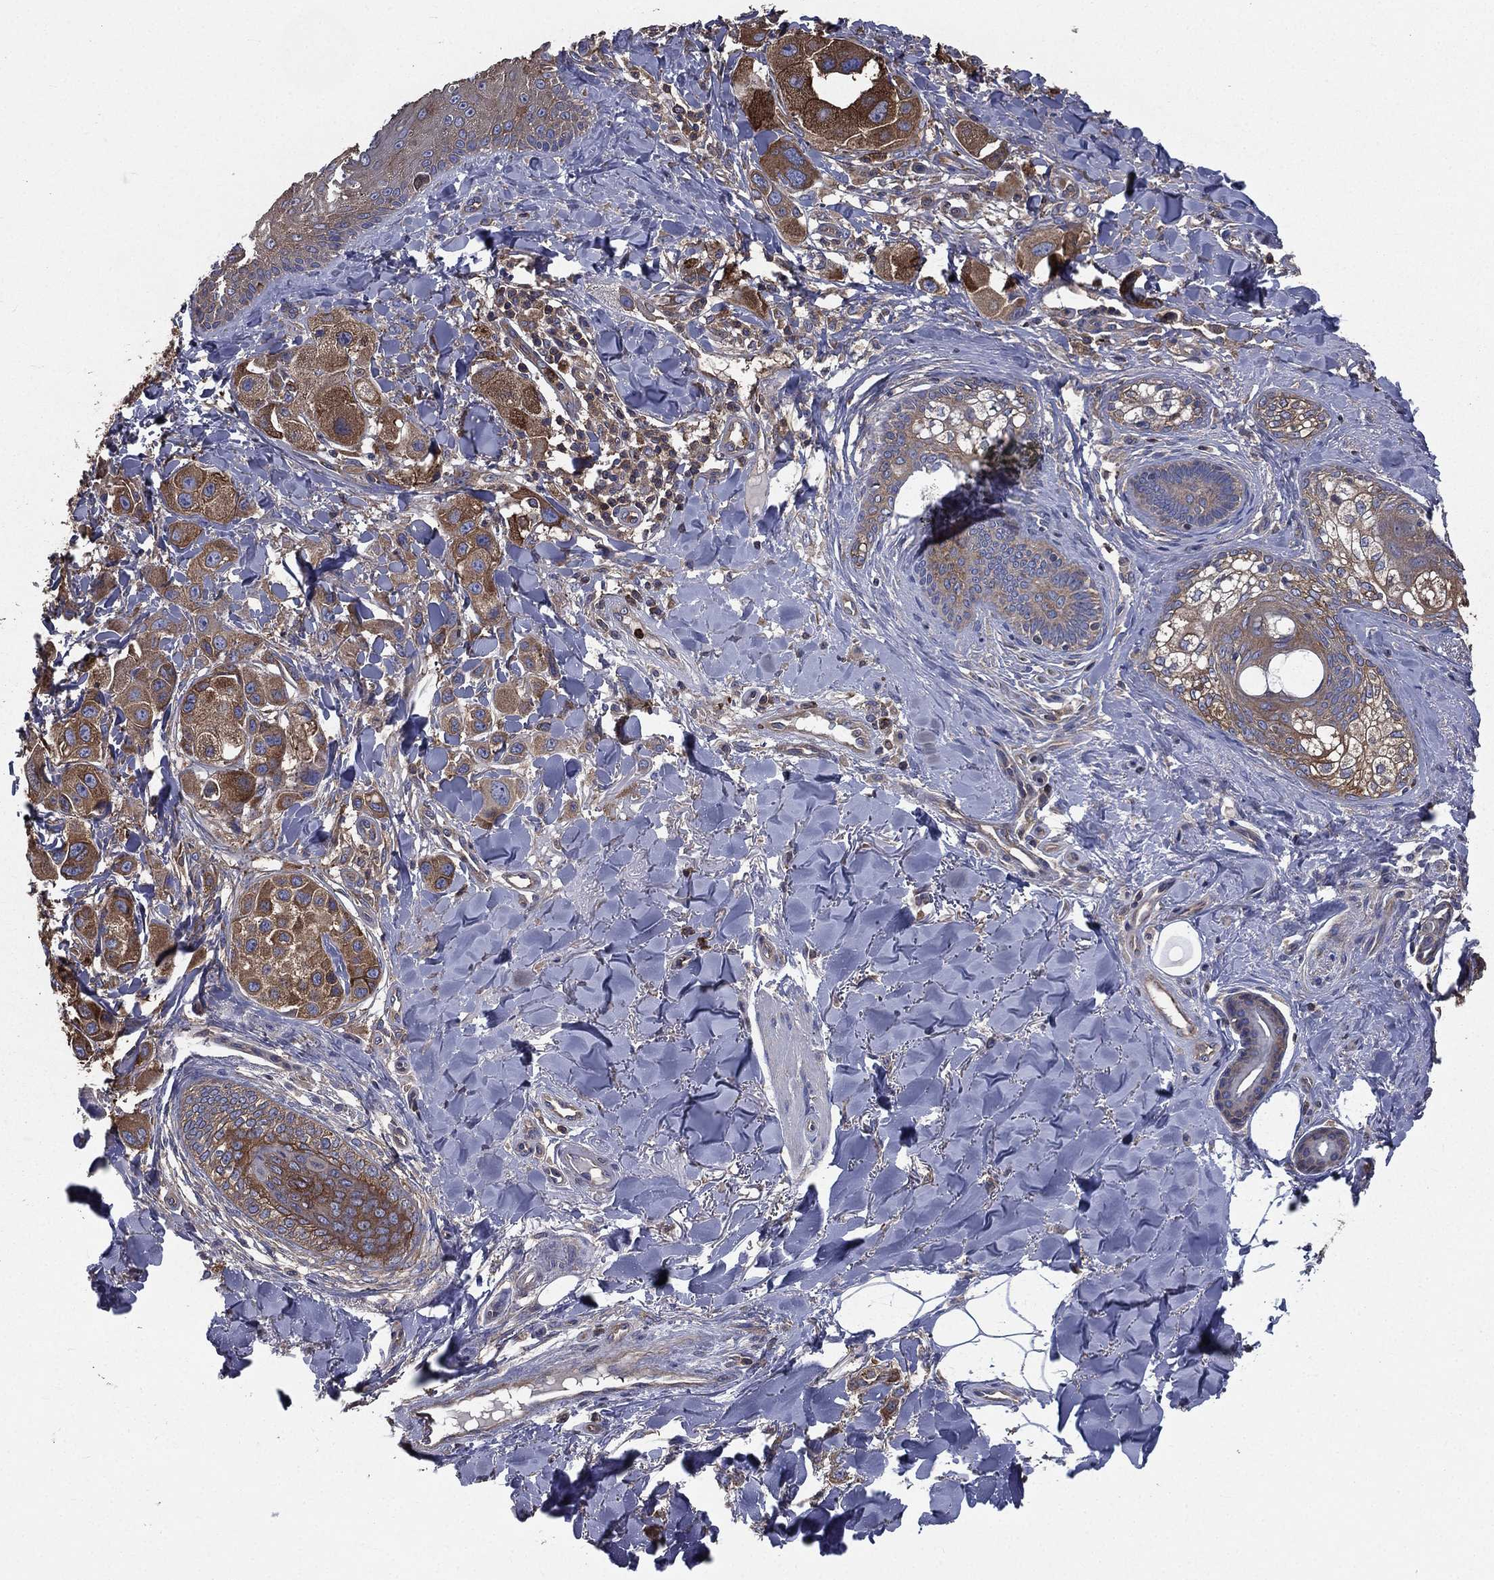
{"staining": {"intensity": "moderate", "quantity": ">75%", "location": "cytoplasmic/membranous"}, "tissue": "melanoma", "cell_type": "Tumor cells", "image_type": "cancer", "snomed": [{"axis": "morphology", "description": "Malignant melanoma, NOS"}, {"axis": "topography", "description": "Skin"}], "caption": "A medium amount of moderate cytoplasmic/membranous staining is appreciated in approximately >75% of tumor cells in malignant melanoma tissue.", "gene": "SARS1", "patient": {"sex": "male", "age": 57}}